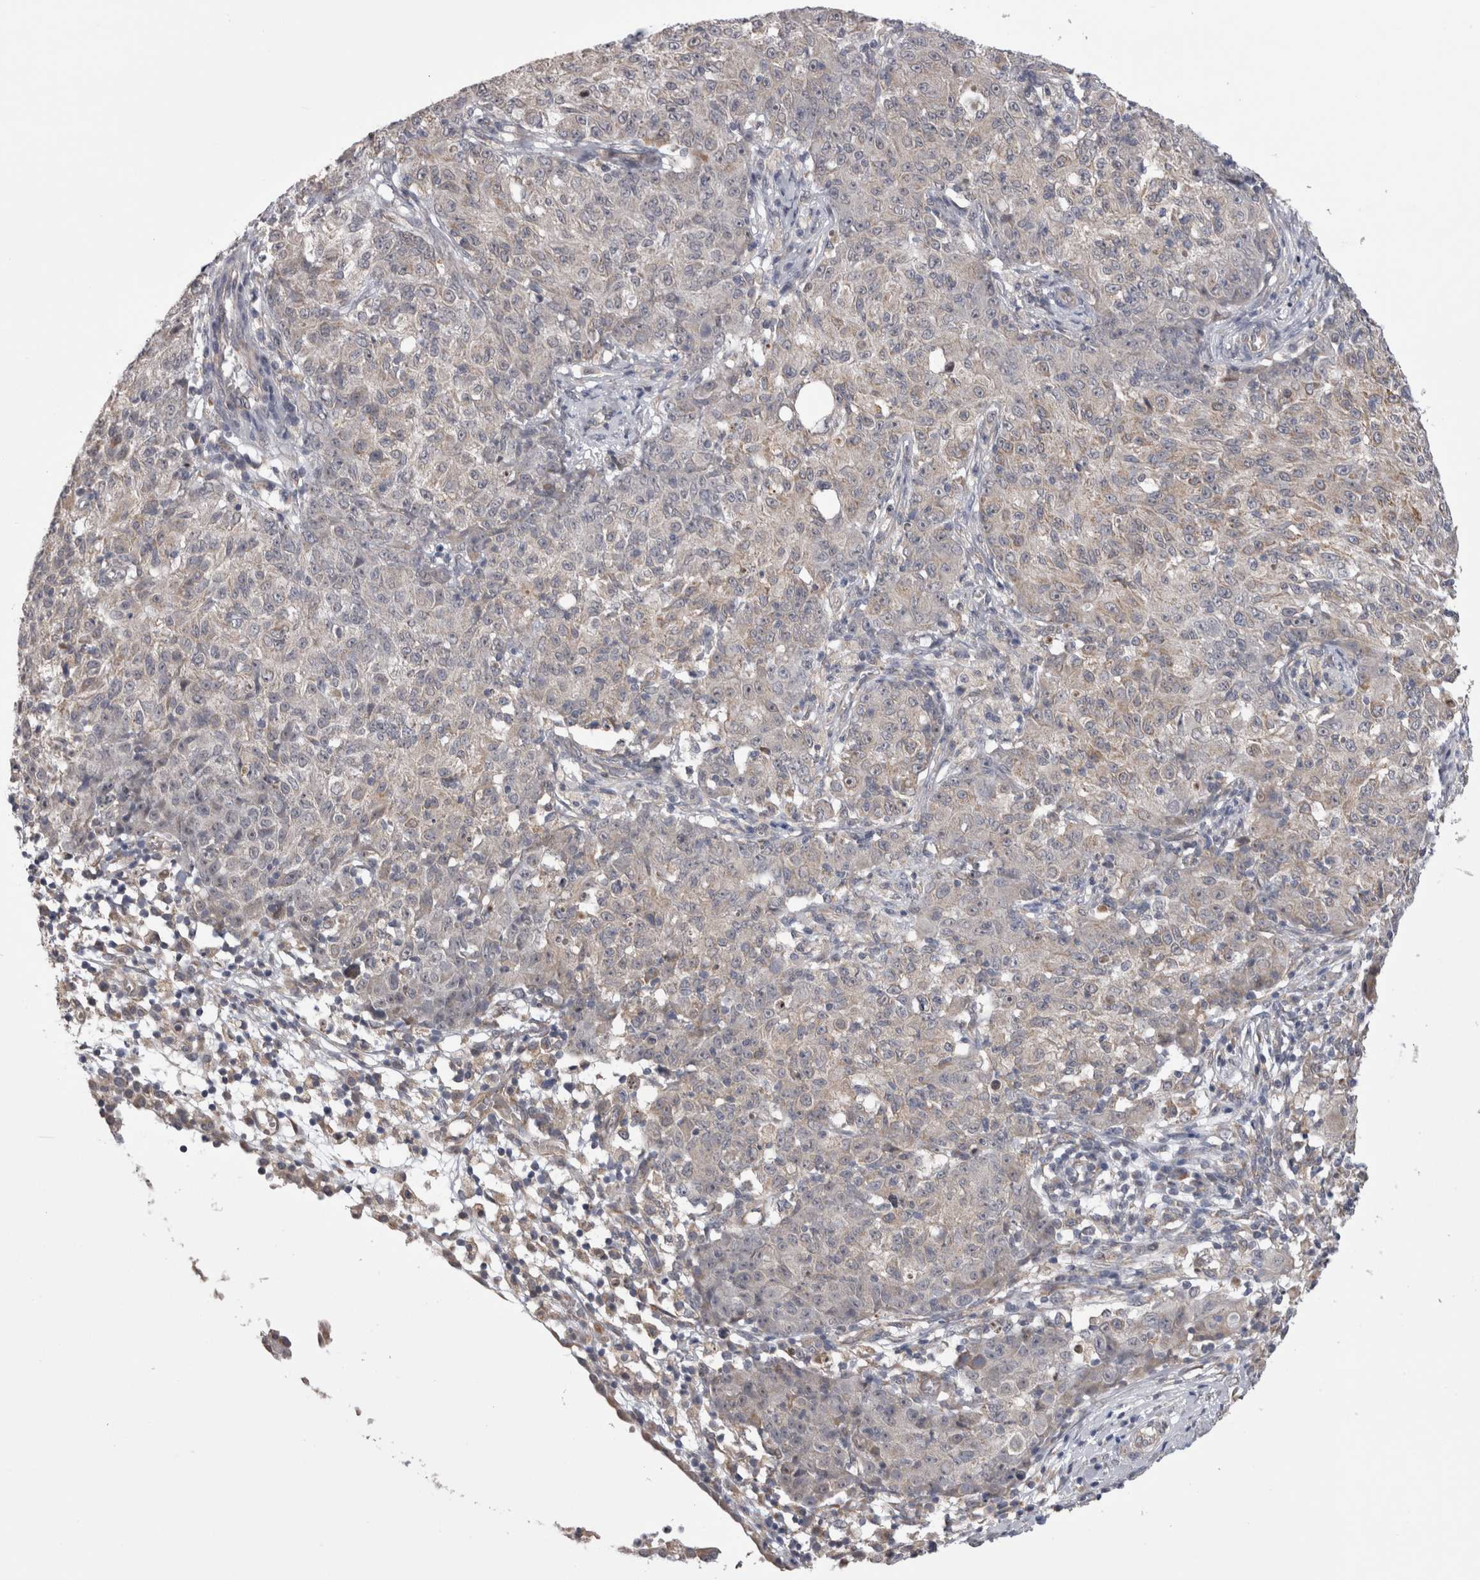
{"staining": {"intensity": "weak", "quantity": "<25%", "location": "cytoplasmic/membranous"}, "tissue": "ovarian cancer", "cell_type": "Tumor cells", "image_type": "cancer", "snomed": [{"axis": "morphology", "description": "Carcinoma, endometroid"}, {"axis": "topography", "description": "Ovary"}], "caption": "Tumor cells are negative for brown protein staining in ovarian endometroid carcinoma.", "gene": "ARHGAP29", "patient": {"sex": "female", "age": 42}}